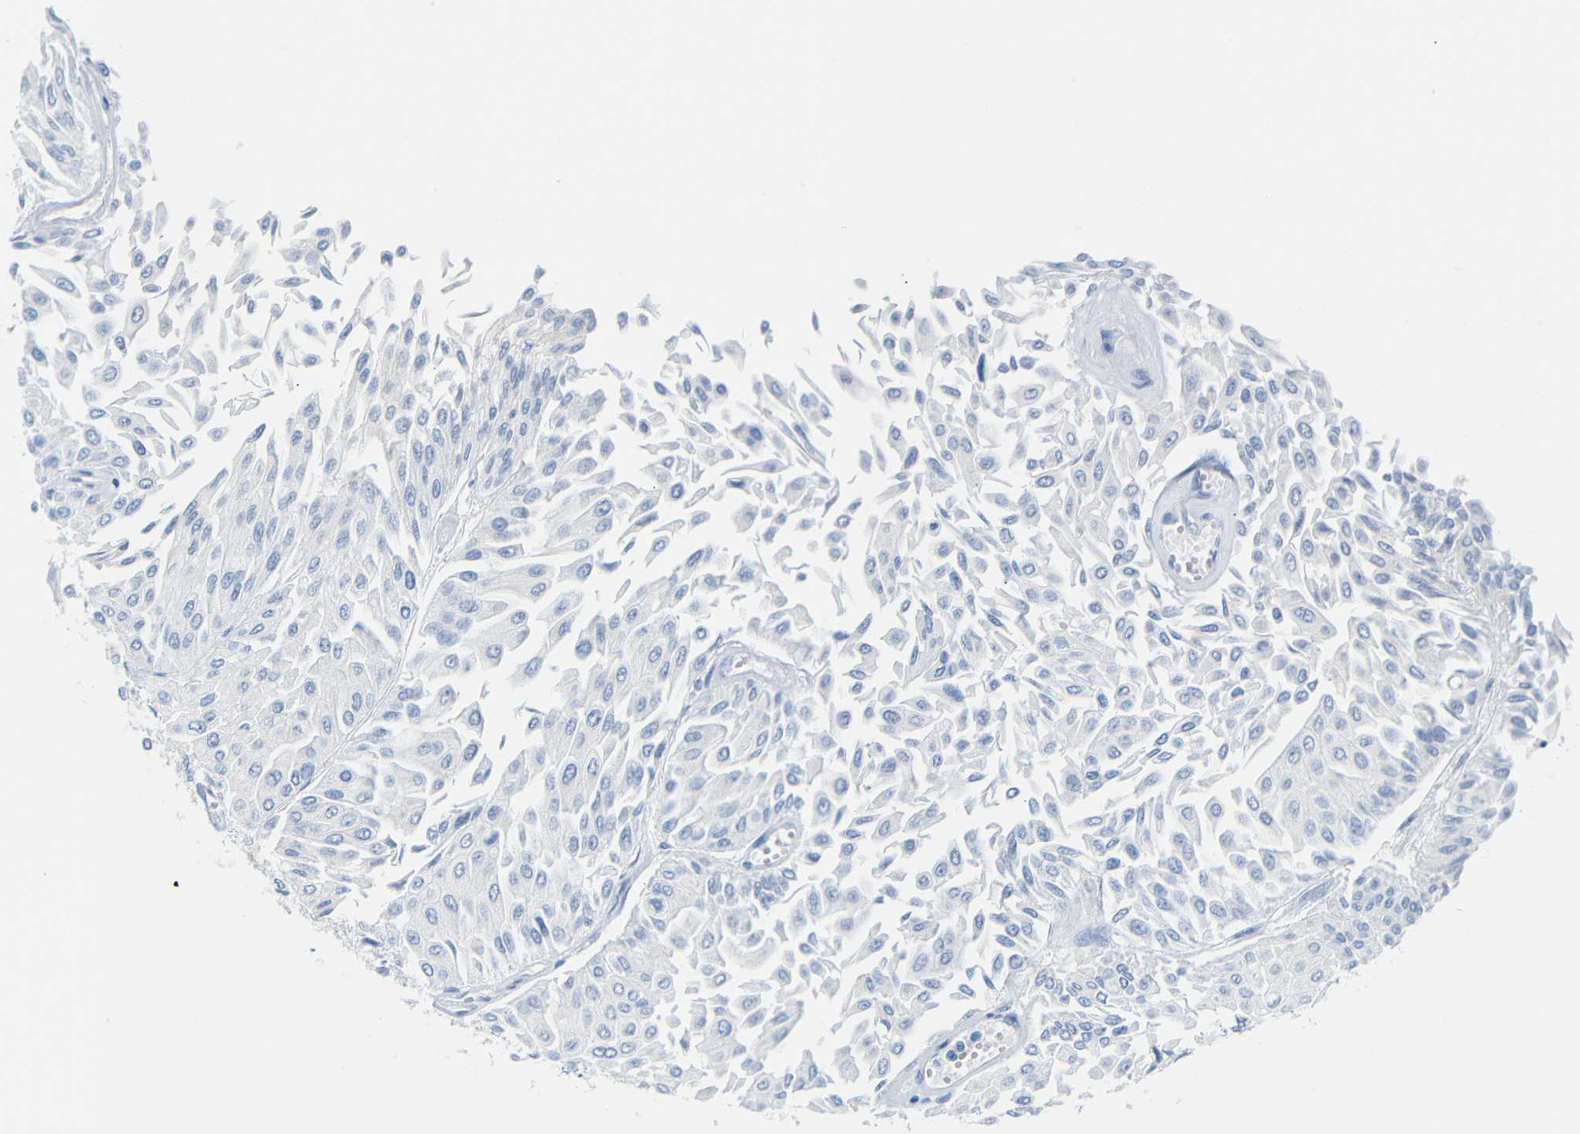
{"staining": {"intensity": "negative", "quantity": "none", "location": "none"}, "tissue": "urothelial cancer", "cell_type": "Tumor cells", "image_type": "cancer", "snomed": [{"axis": "morphology", "description": "Urothelial carcinoma, Low grade"}, {"axis": "topography", "description": "Urinary bladder"}], "caption": "The histopathology image demonstrates no staining of tumor cells in urothelial cancer.", "gene": "FCRL1", "patient": {"sex": "male", "age": 67}}